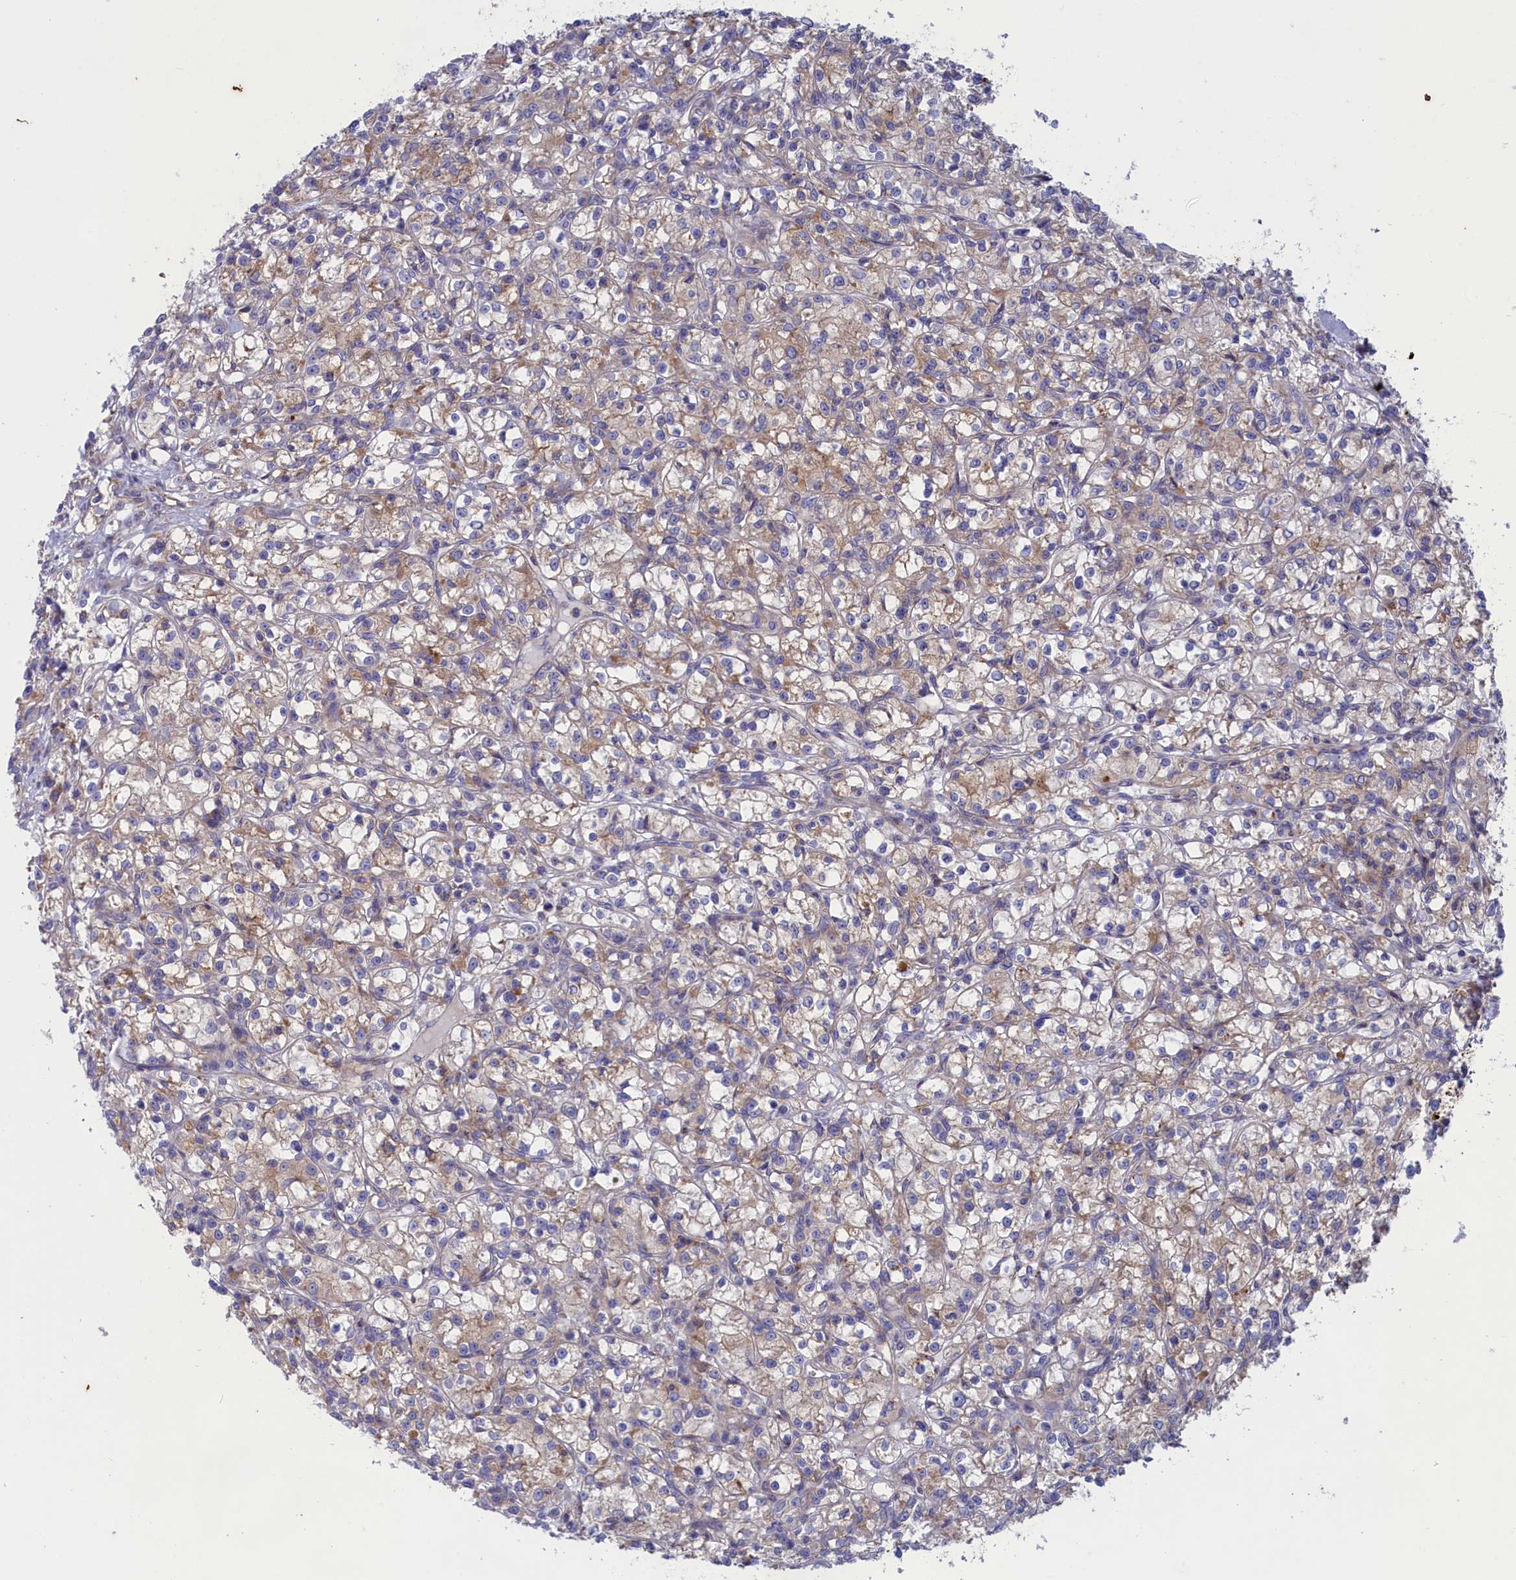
{"staining": {"intensity": "weak", "quantity": "<25%", "location": "cytoplasmic/membranous"}, "tissue": "renal cancer", "cell_type": "Tumor cells", "image_type": "cancer", "snomed": [{"axis": "morphology", "description": "Adenocarcinoma, NOS"}, {"axis": "topography", "description": "Kidney"}], "caption": "This is a micrograph of immunohistochemistry (IHC) staining of renal cancer (adenocarcinoma), which shows no staining in tumor cells.", "gene": "SCAMP4", "patient": {"sex": "female", "age": 59}}